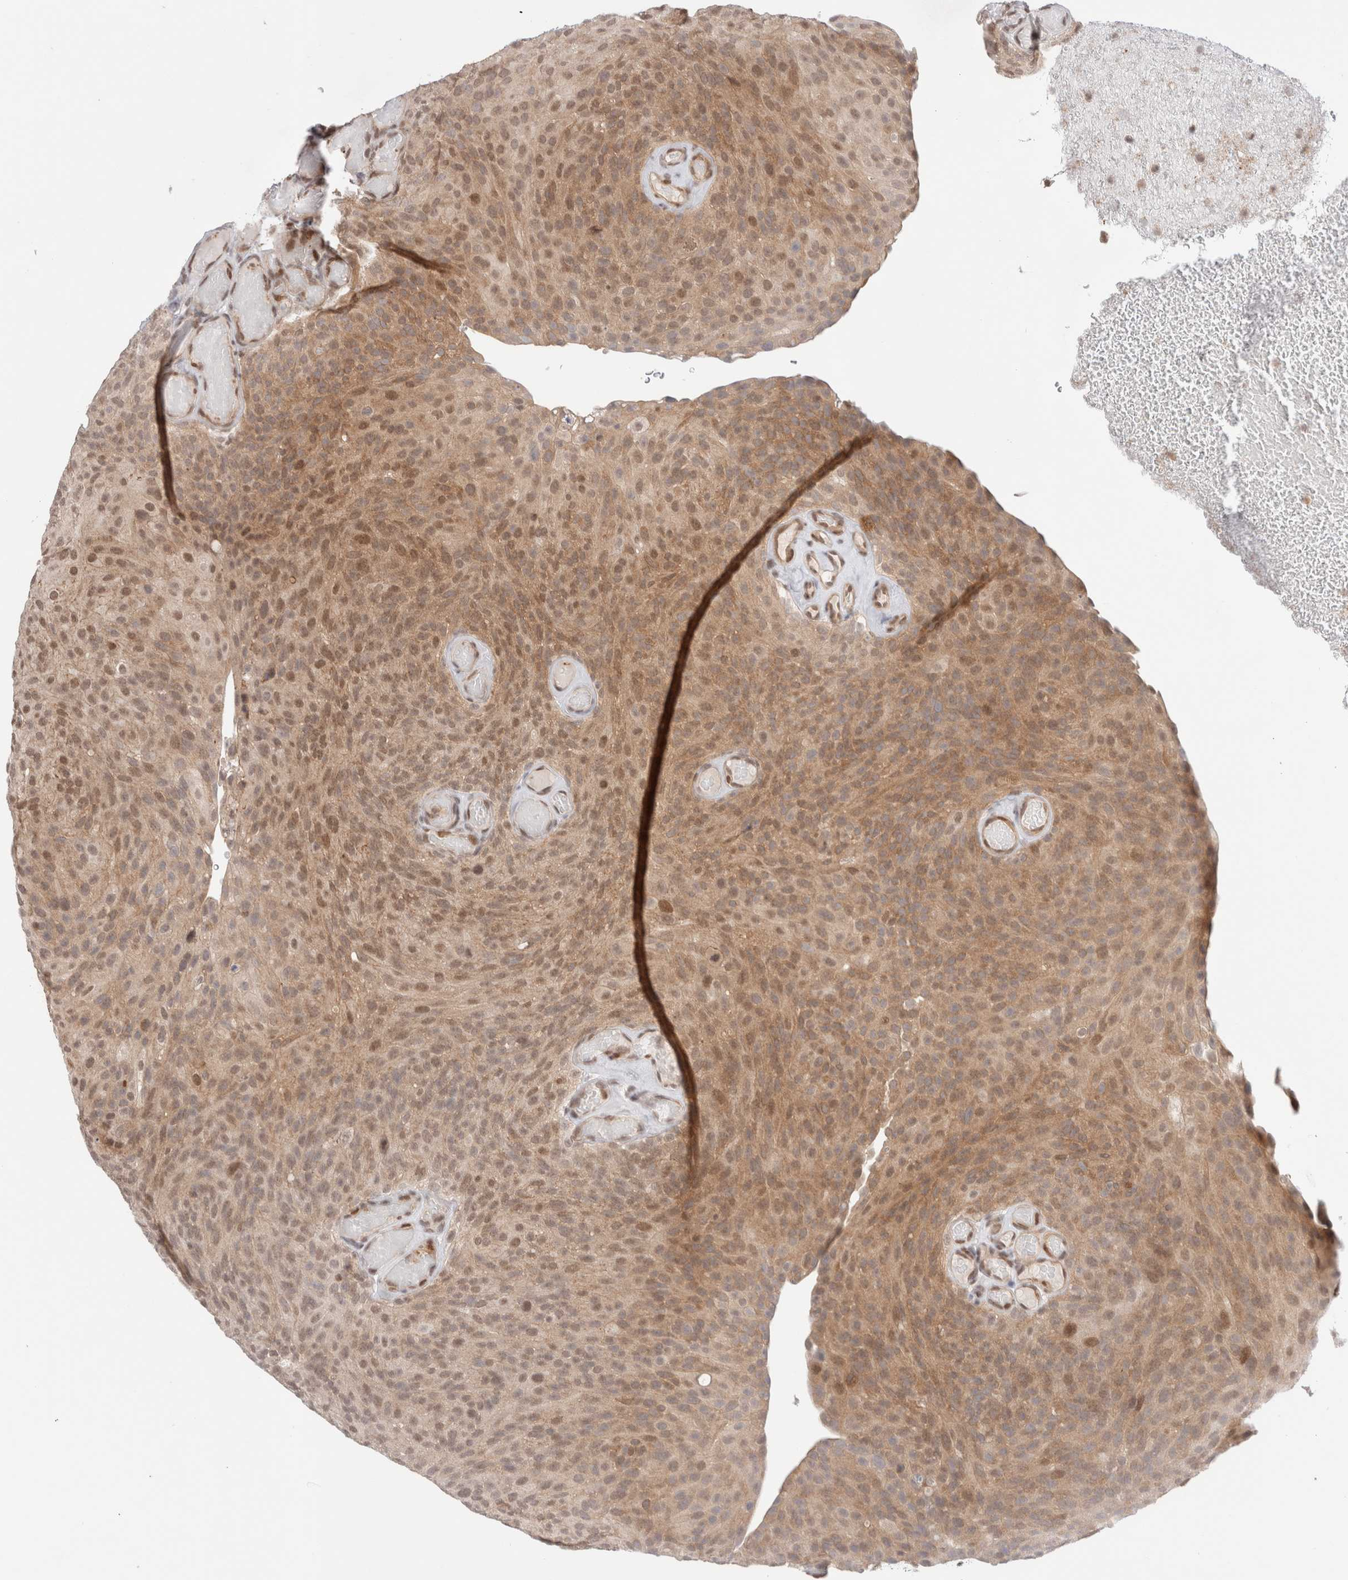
{"staining": {"intensity": "weak", "quantity": ">75%", "location": "cytoplasmic/membranous,nuclear"}, "tissue": "urothelial cancer", "cell_type": "Tumor cells", "image_type": "cancer", "snomed": [{"axis": "morphology", "description": "Urothelial carcinoma, Low grade"}, {"axis": "topography", "description": "Urinary bladder"}], "caption": "Weak cytoplasmic/membranous and nuclear protein positivity is present in approximately >75% of tumor cells in low-grade urothelial carcinoma. The staining was performed using DAB, with brown indicating positive protein expression. Nuclei are stained blue with hematoxylin.", "gene": "GATAD2A", "patient": {"sex": "male", "age": 78}}